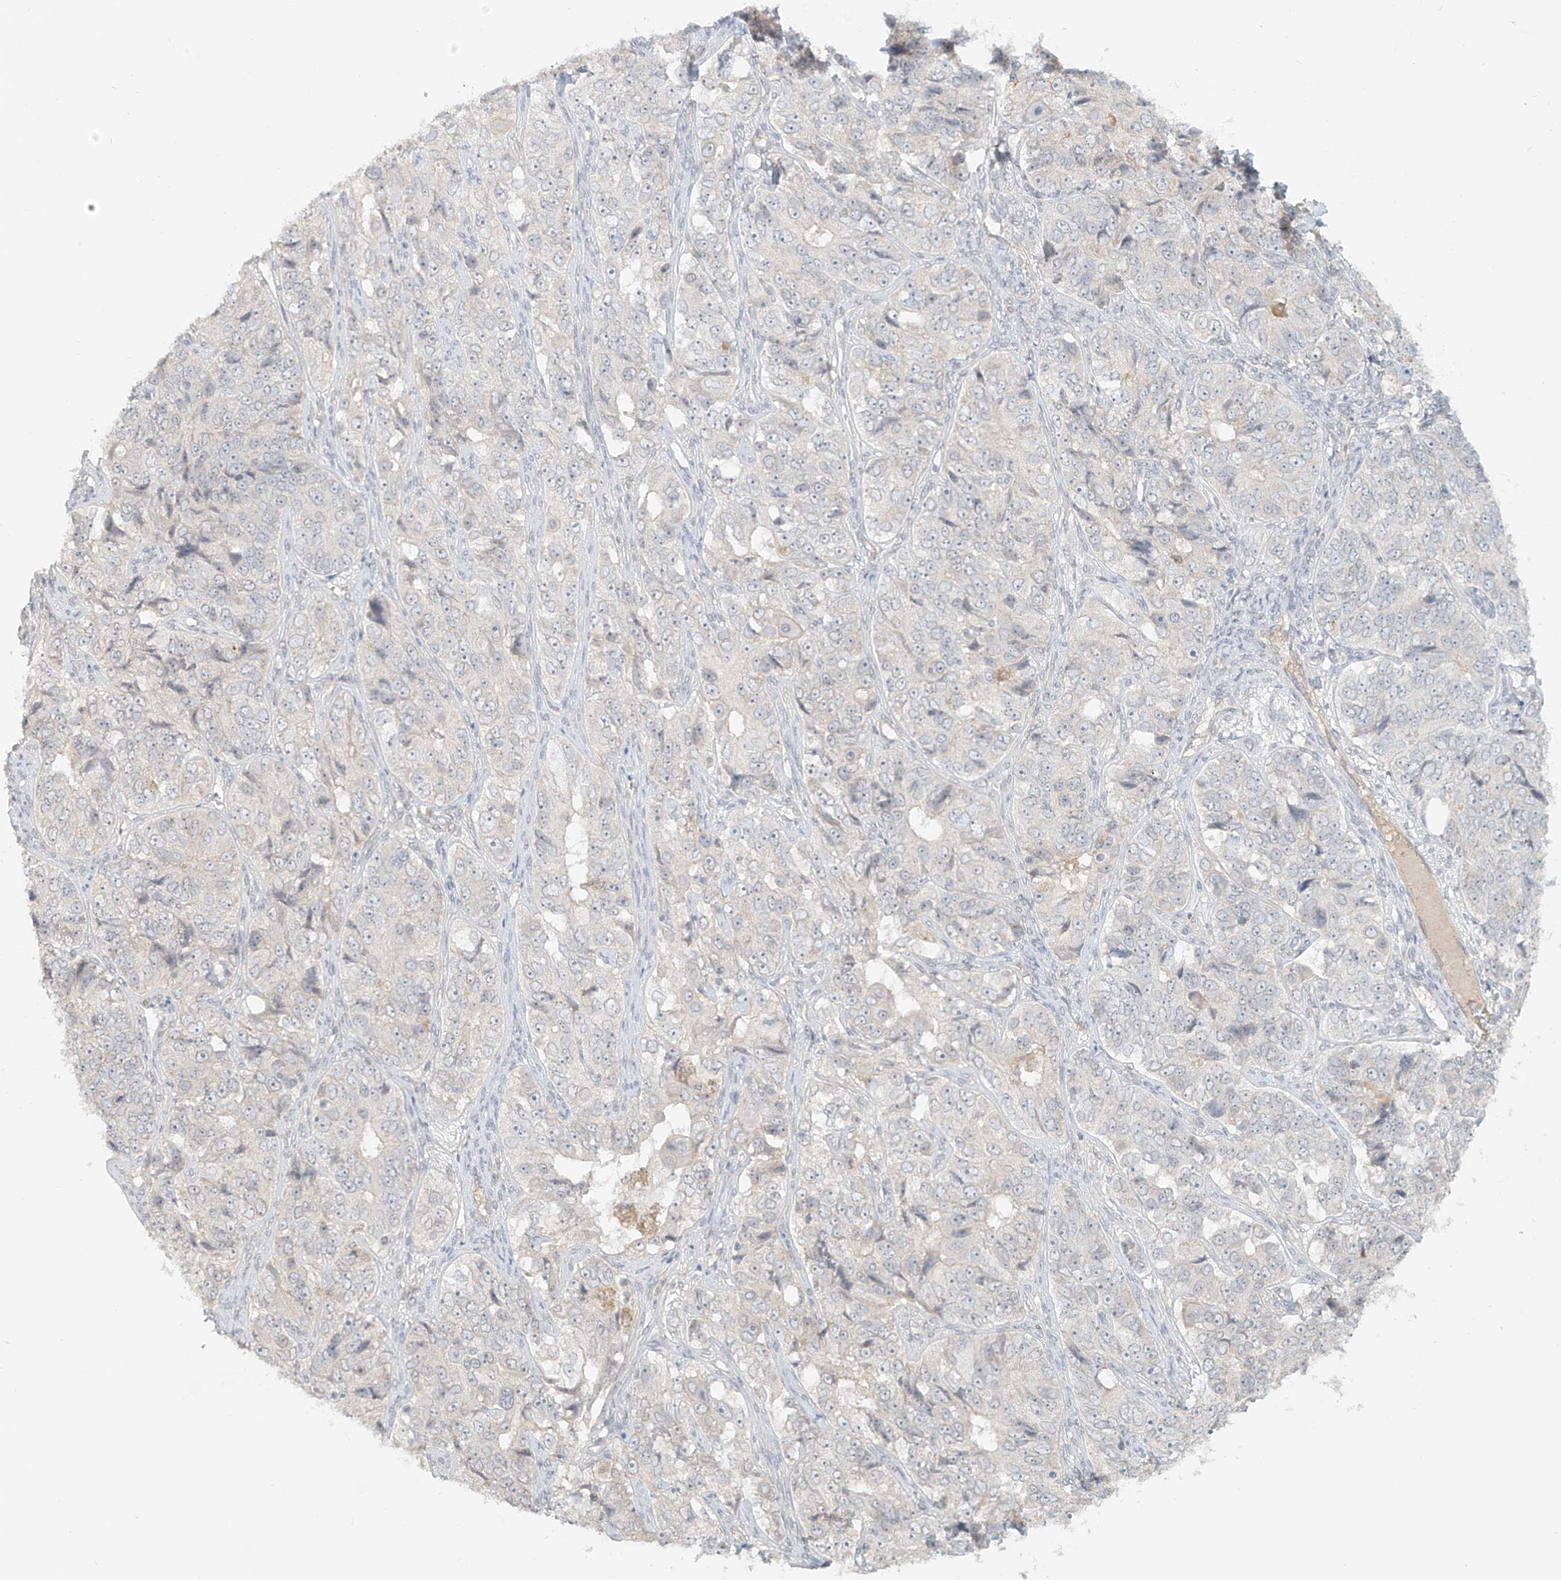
{"staining": {"intensity": "negative", "quantity": "none", "location": "none"}, "tissue": "ovarian cancer", "cell_type": "Tumor cells", "image_type": "cancer", "snomed": [{"axis": "morphology", "description": "Carcinoma, endometroid"}, {"axis": "topography", "description": "Ovary"}], "caption": "DAB (3,3'-diaminobenzidine) immunohistochemical staining of endometroid carcinoma (ovarian) shows no significant staining in tumor cells. (Brightfield microscopy of DAB IHC at high magnification).", "gene": "ABCD1", "patient": {"sex": "female", "age": 51}}